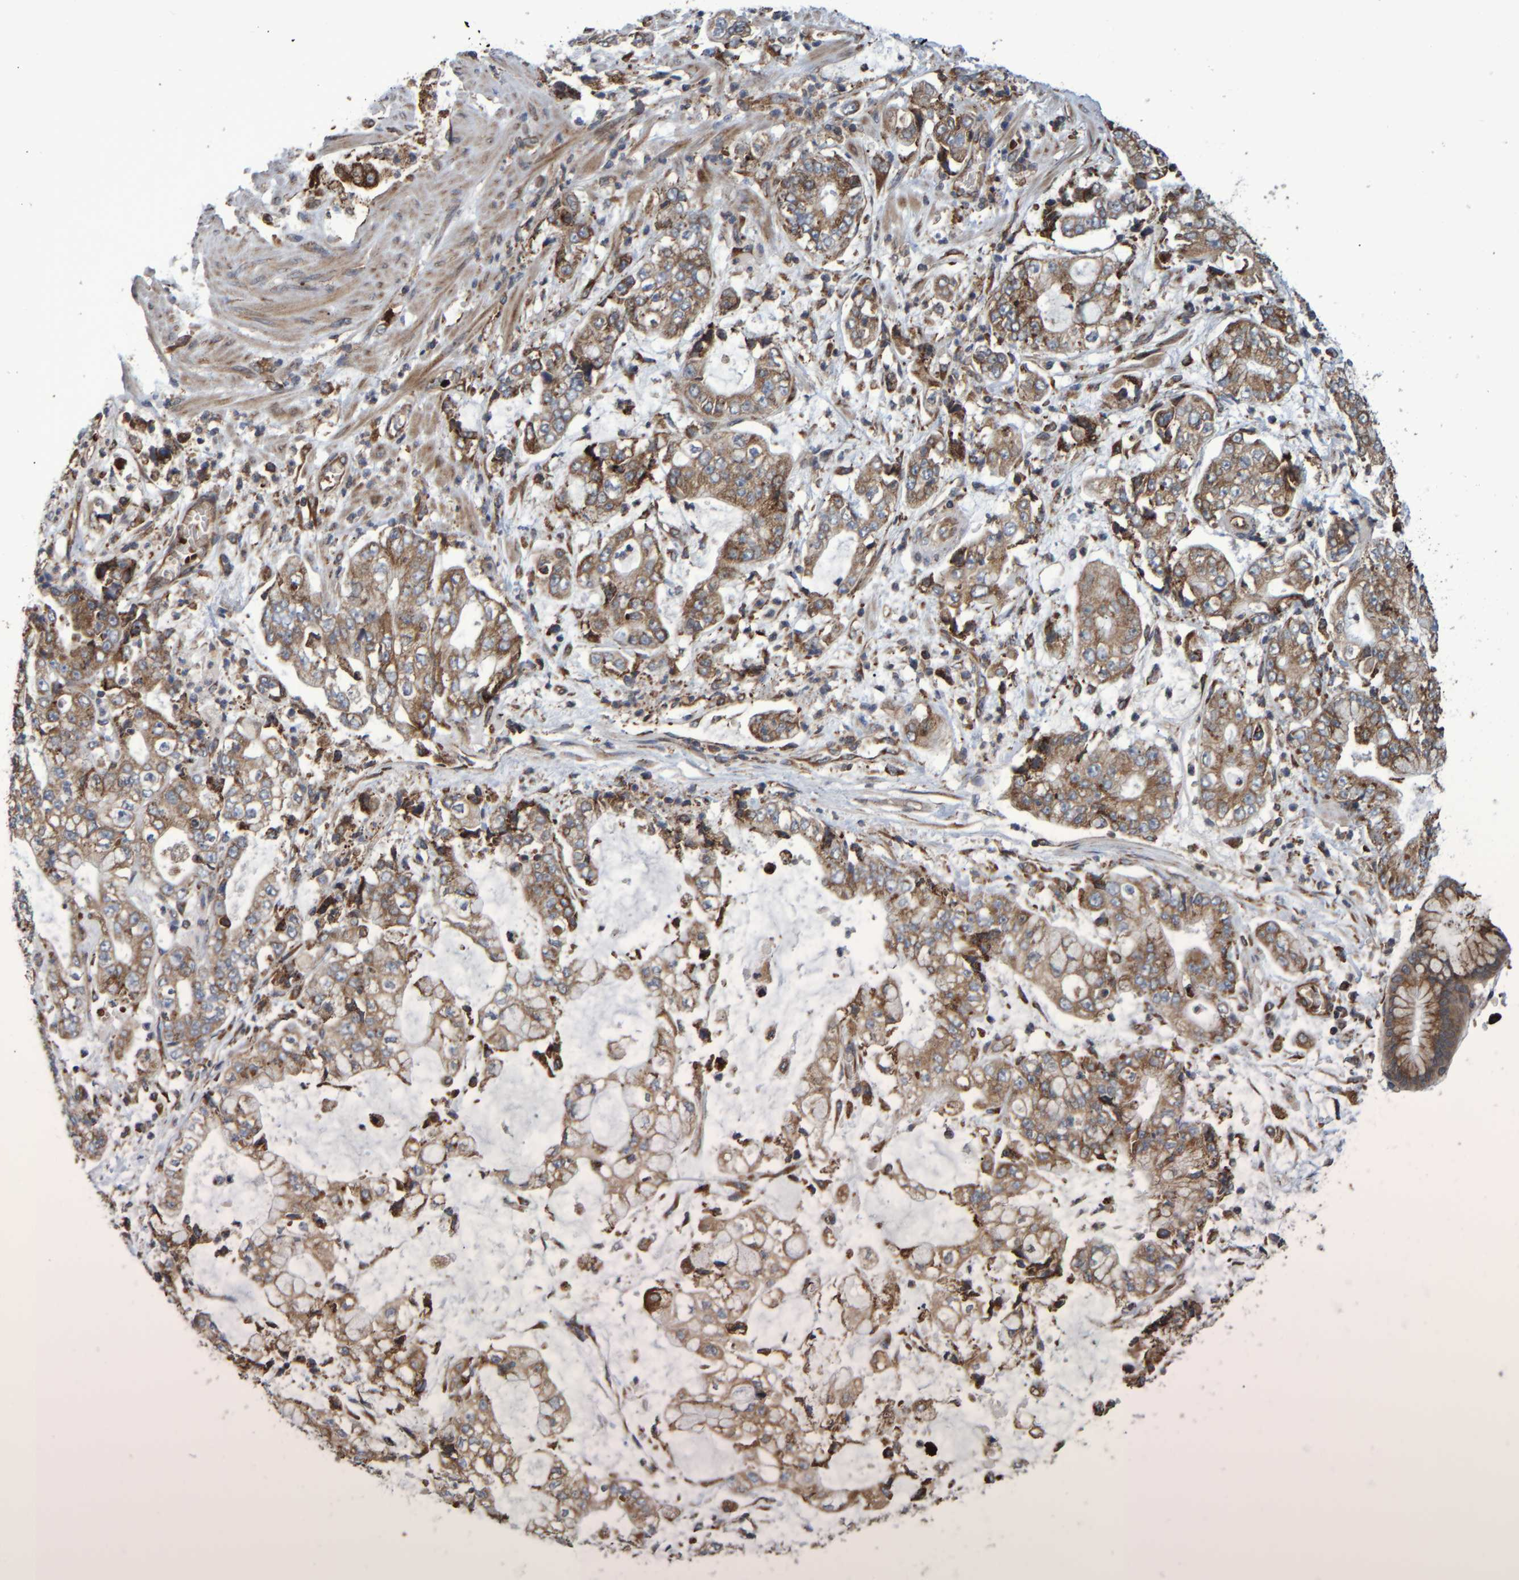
{"staining": {"intensity": "moderate", "quantity": ">75%", "location": "cytoplasmic/membranous"}, "tissue": "stomach cancer", "cell_type": "Tumor cells", "image_type": "cancer", "snomed": [{"axis": "morphology", "description": "Adenocarcinoma, NOS"}, {"axis": "topography", "description": "Stomach"}], "caption": "Stomach cancer (adenocarcinoma) stained with DAB (3,3'-diaminobenzidine) immunohistochemistry displays medium levels of moderate cytoplasmic/membranous positivity in approximately >75% of tumor cells.", "gene": "SPAG5", "patient": {"sex": "male", "age": 76}}